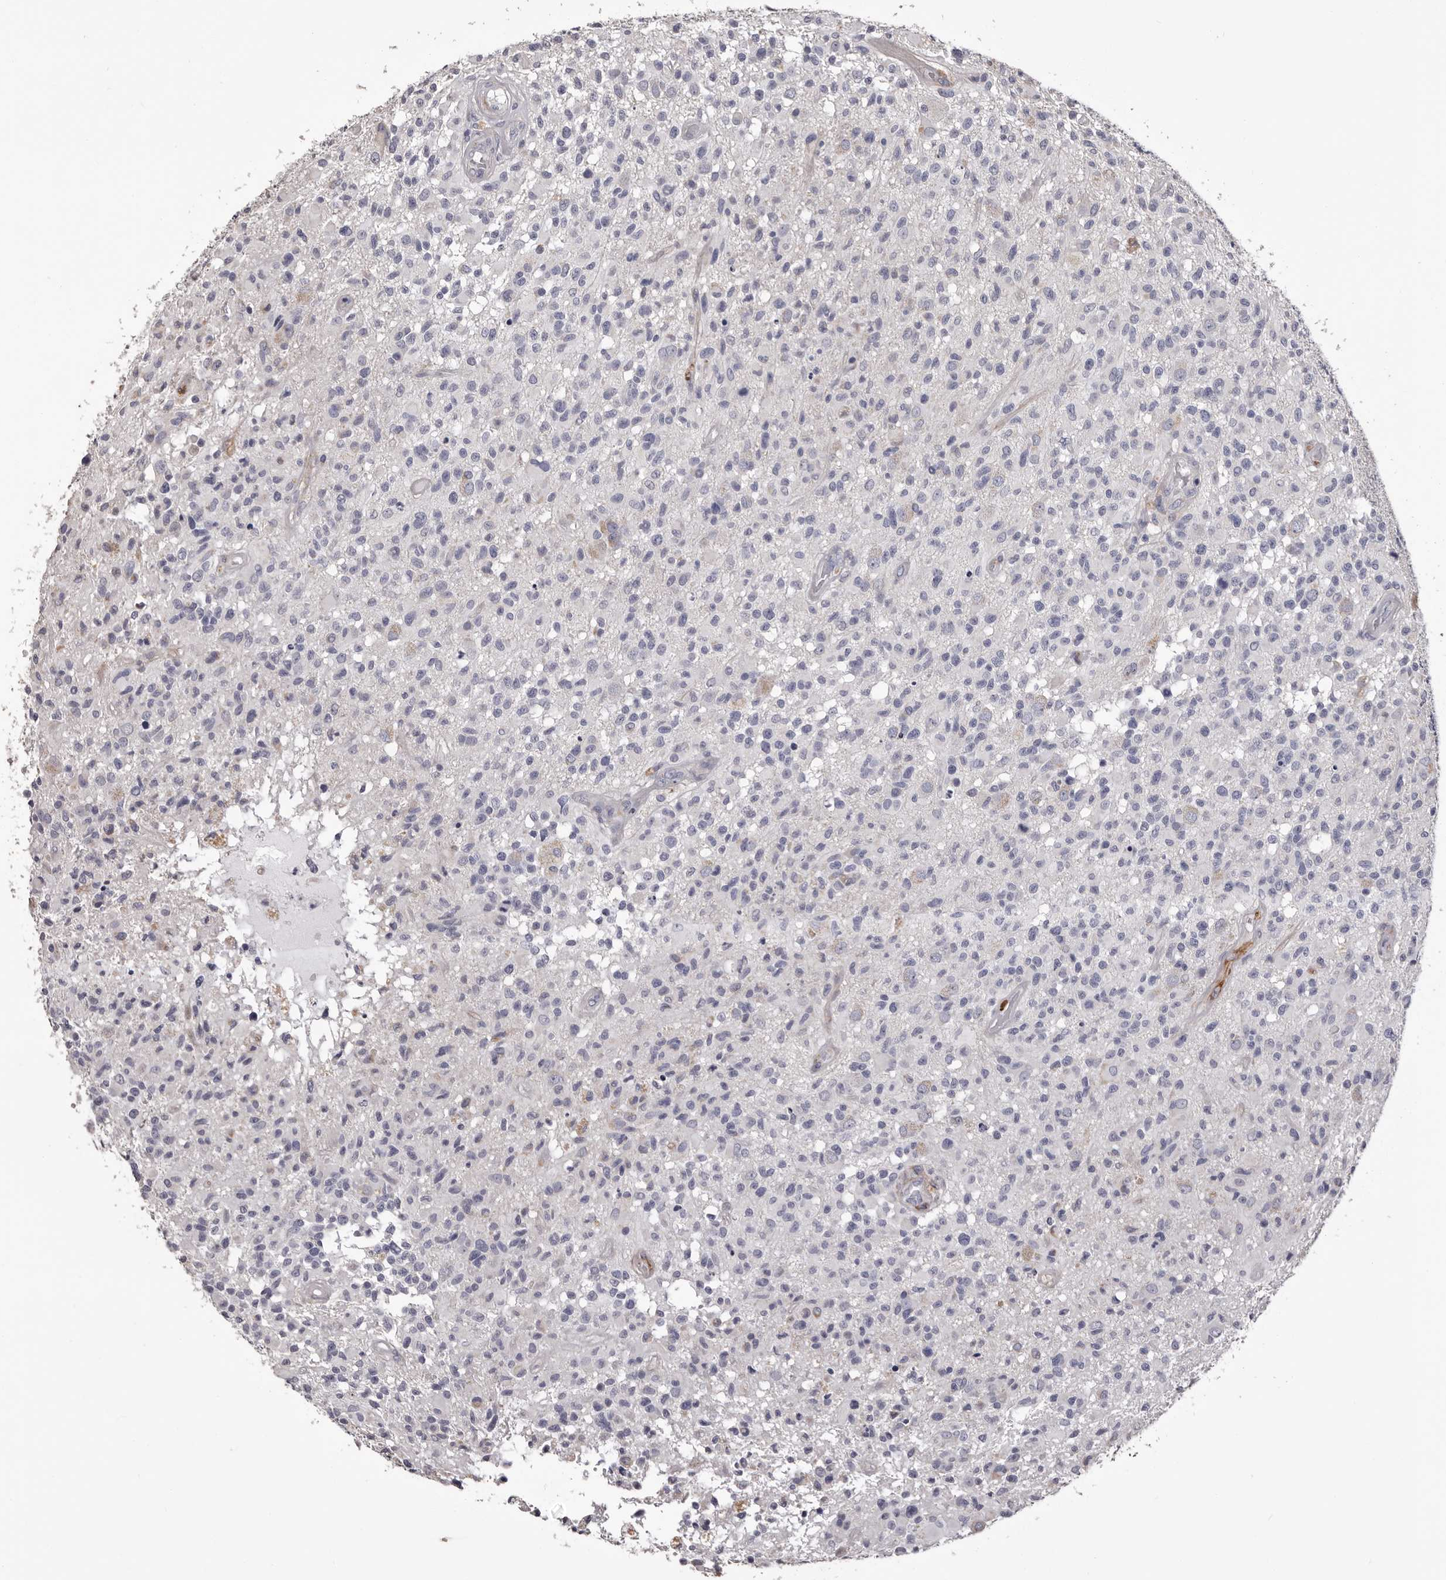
{"staining": {"intensity": "negative", "quantity": "none", "location": "none"}, "tissue": "glioma", "cell_type": "Tumor cells", "image_type": "cancer", "snomed": [{"axis": "morphology", "description": "Glioma, malignant, High grade"}, {"axis": "morphology", "description": "Glioblastoma, NOS"}, {"axis": "topography", "description": "Brain"}], "caption": "DAB immunohistochemical staining of human glioma demonstrates no significant staining in tumor cells. The staining is performed using DAB (3,3'-diaminobenzidine) brown chromogen with nuclei counter-stained in using hematoxylin.", "gene": "COL6A1", "patient": {"sex": "male", "age": 60}}